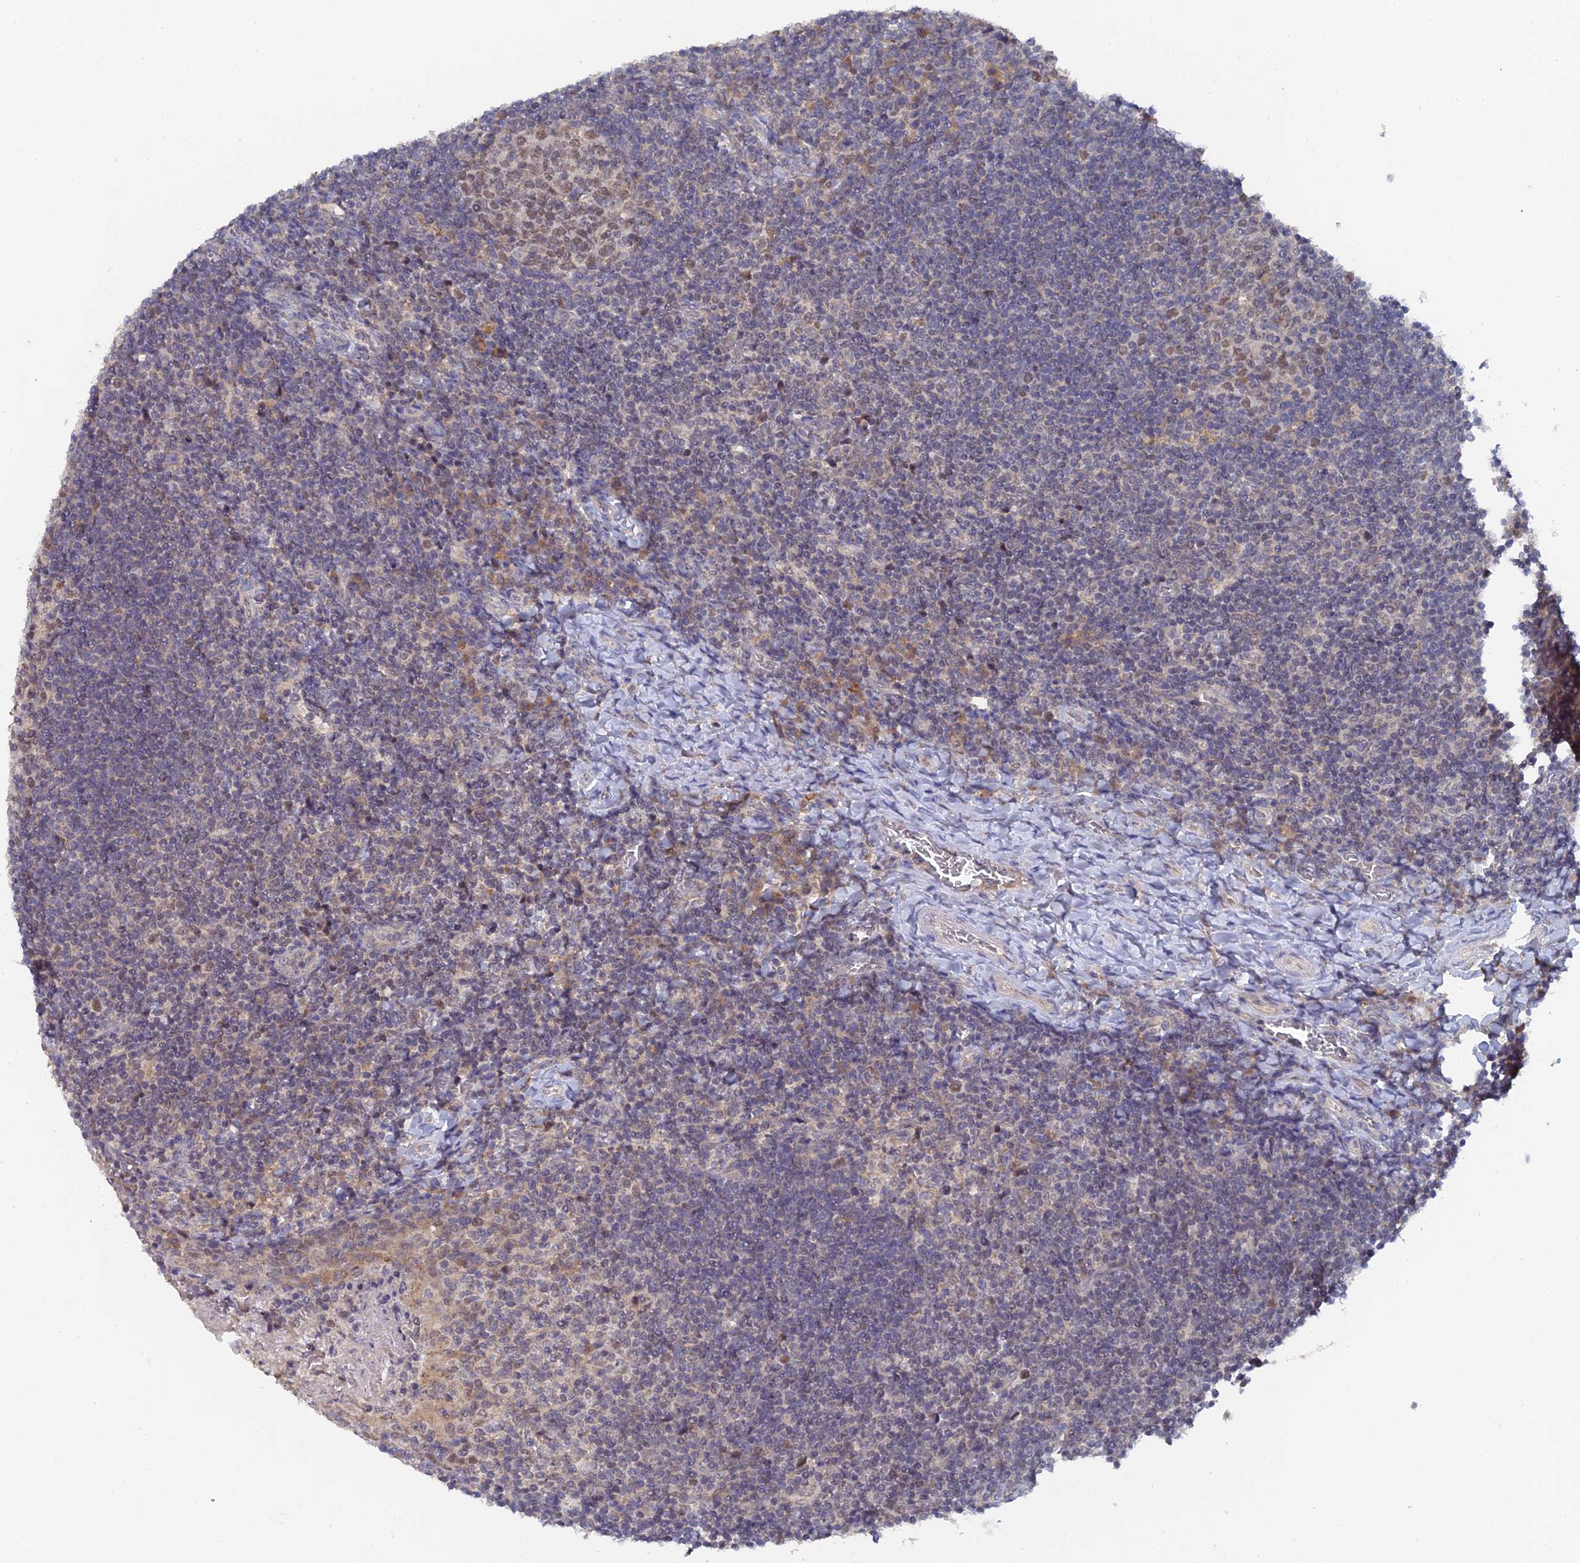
{"staining": {"intensity": "moderate", "quantity": "25%-75%", "location": "nuclear"}, "tissue": "tonsil", "cell_type": "Germinal center cells", "image_type": "normal", "snomed": [{"axis": "morphology", "description": "Normal tissue, NOS"}, {"axis": "topography", "description": "Tonsil"}], "caption": "Benign tonsil demonstrates moderate nuclear positivity in about 25%-75% of germinal center cells.", "gene": "MIGA2", "patient": {"sex": "female", "age": 10}}